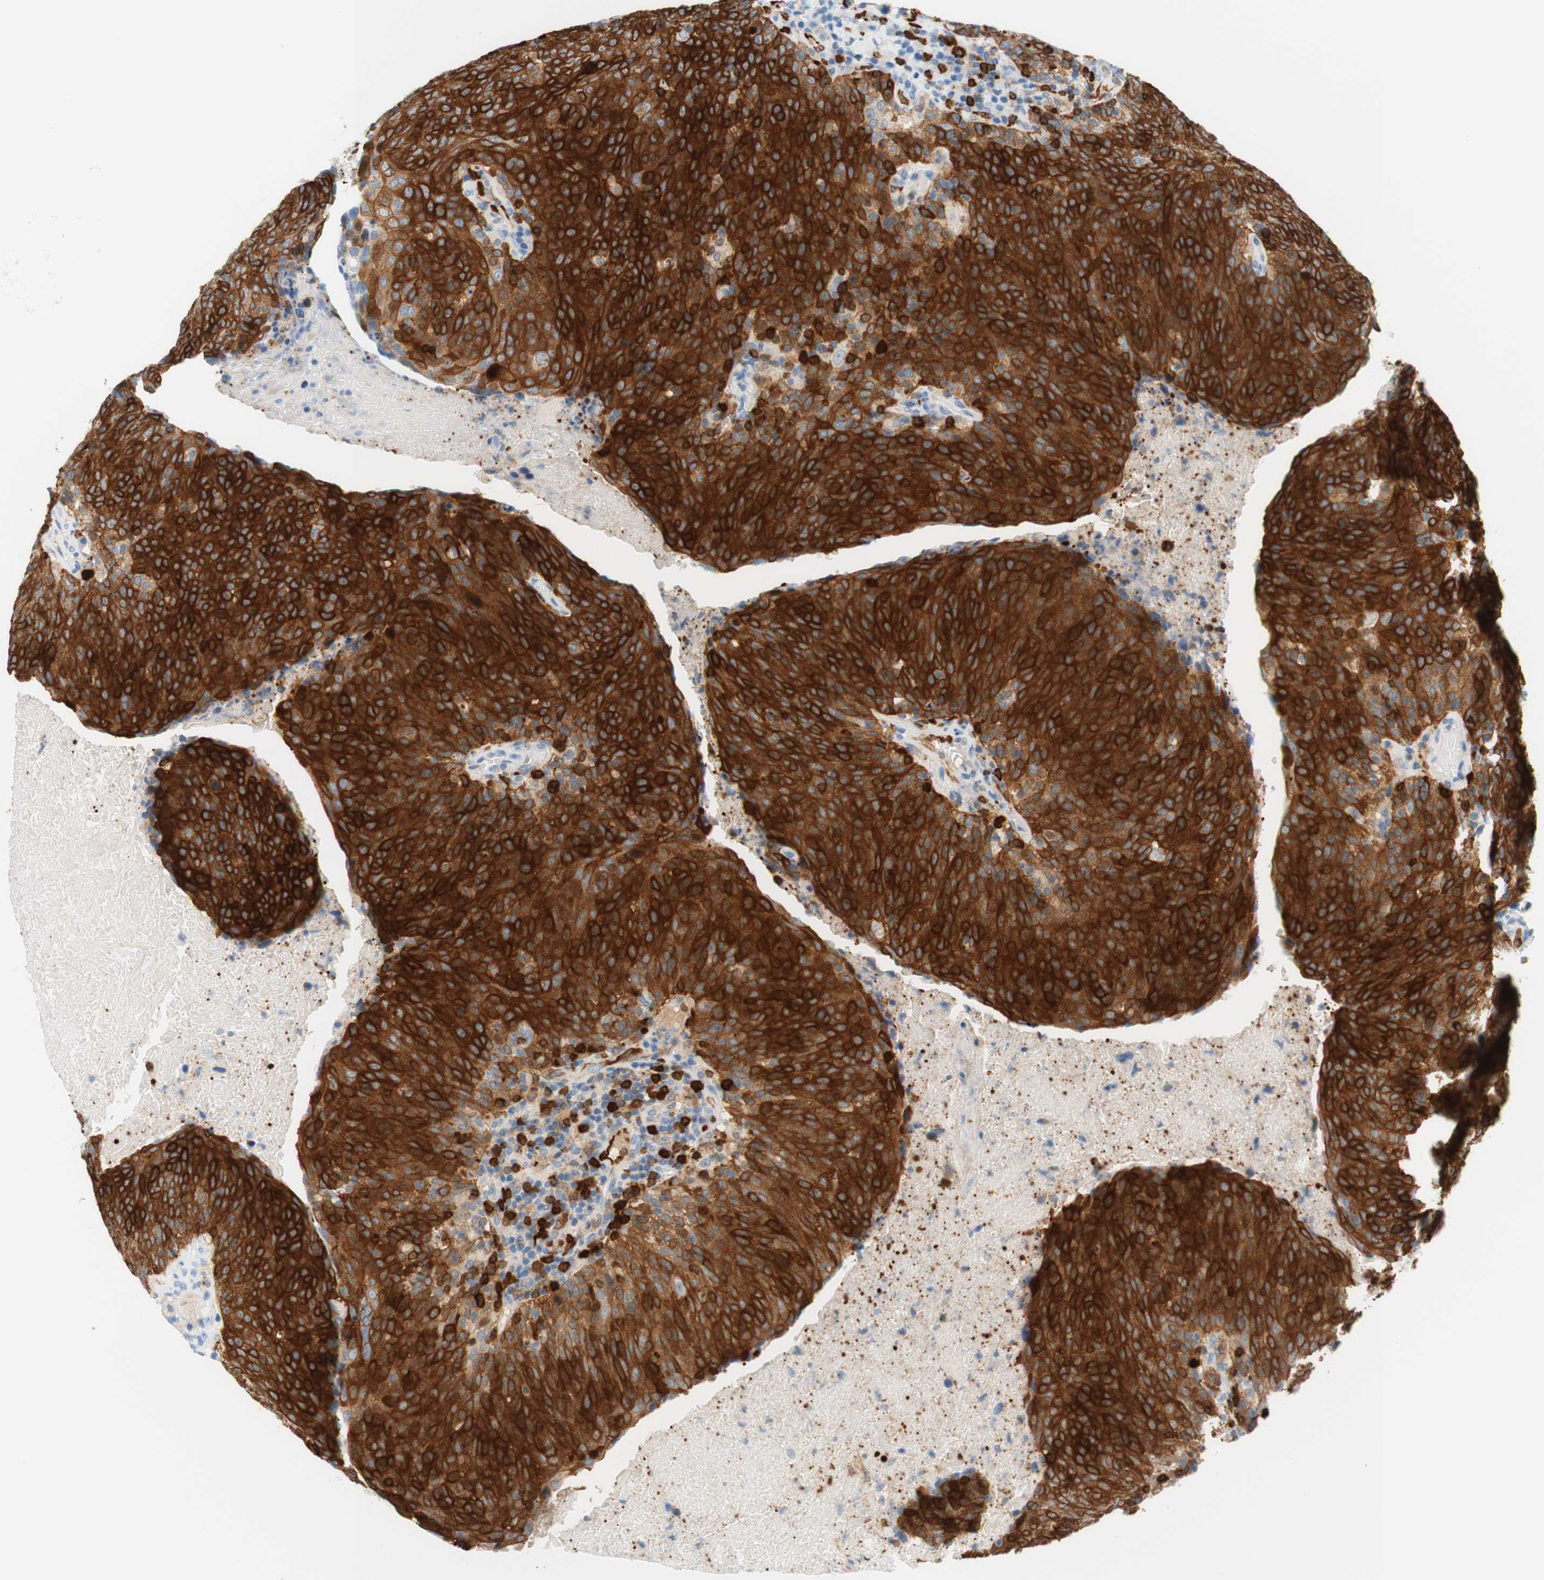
{"staining": {"intensity": "strong", "quantity": "25%-75%", "location": "cytoplasmic/membranous"}, "tissue": "head and neck cancer", "cell_type": "Tumor cells", "image_type": "cancer", "snomed": [{"axis": "morphology", "description": "Squamous cell carcinoma, NOS"}, {"axis": "morphology", "description": "Squamous cell carcinoma, metastatic, NOS"}, {"axis": "topography", "description": "Lymph node"}, {"axis": "topography", "description": "Head-Neck"}], "caption": "Immunohistochemistry (DAB) staining of head and neck squamous cell carcinoma exhibits strong cytoplasmic/membranous protein positivity in approximately 25%-75% of tumor cells. (IHC, brightfield microscopy, high magnification).", "gene": "STMN1", "patient": {"sex": "male", "age": 62}}